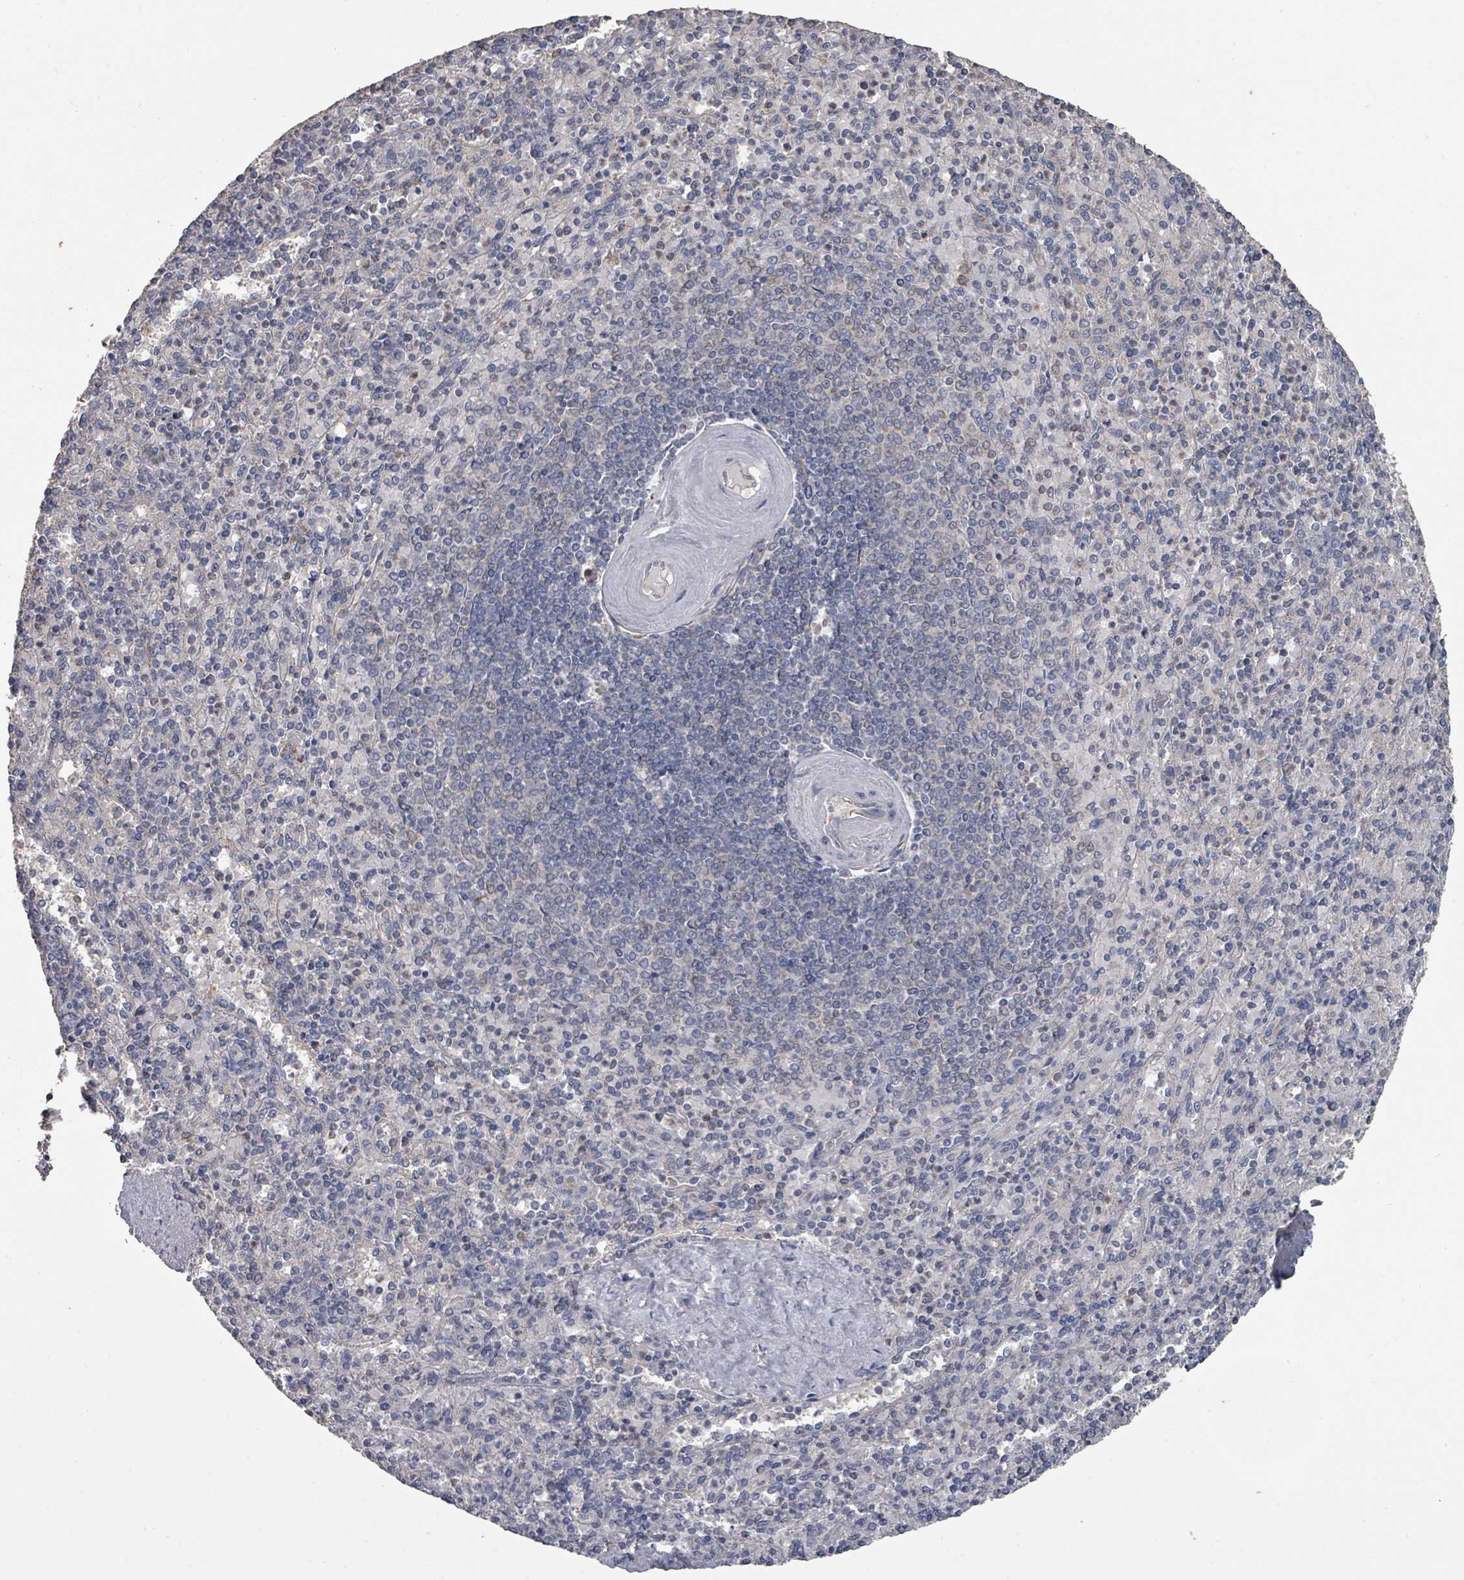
{"staining": {"intensity": "negative", "quantity": "none", "location": "none"}, "tissue": "spleen", "cell_type": "Cells in red pulp", "image_type": "normal", "snomed": [{"axis": "morphology", "description": "Normal tissue, NOS"}, {"axis": "topography", "description": "Spleen"}], "caption": "An immunohistochemistry image of unremarkable spleen is shown. There is no staining in cells in red pulp of spleen. (Immunohistochemistry, brightfield microscopy, high magnification).", "gene": "SLC9A7", "patient": {"sex": "male", "age": 82}}